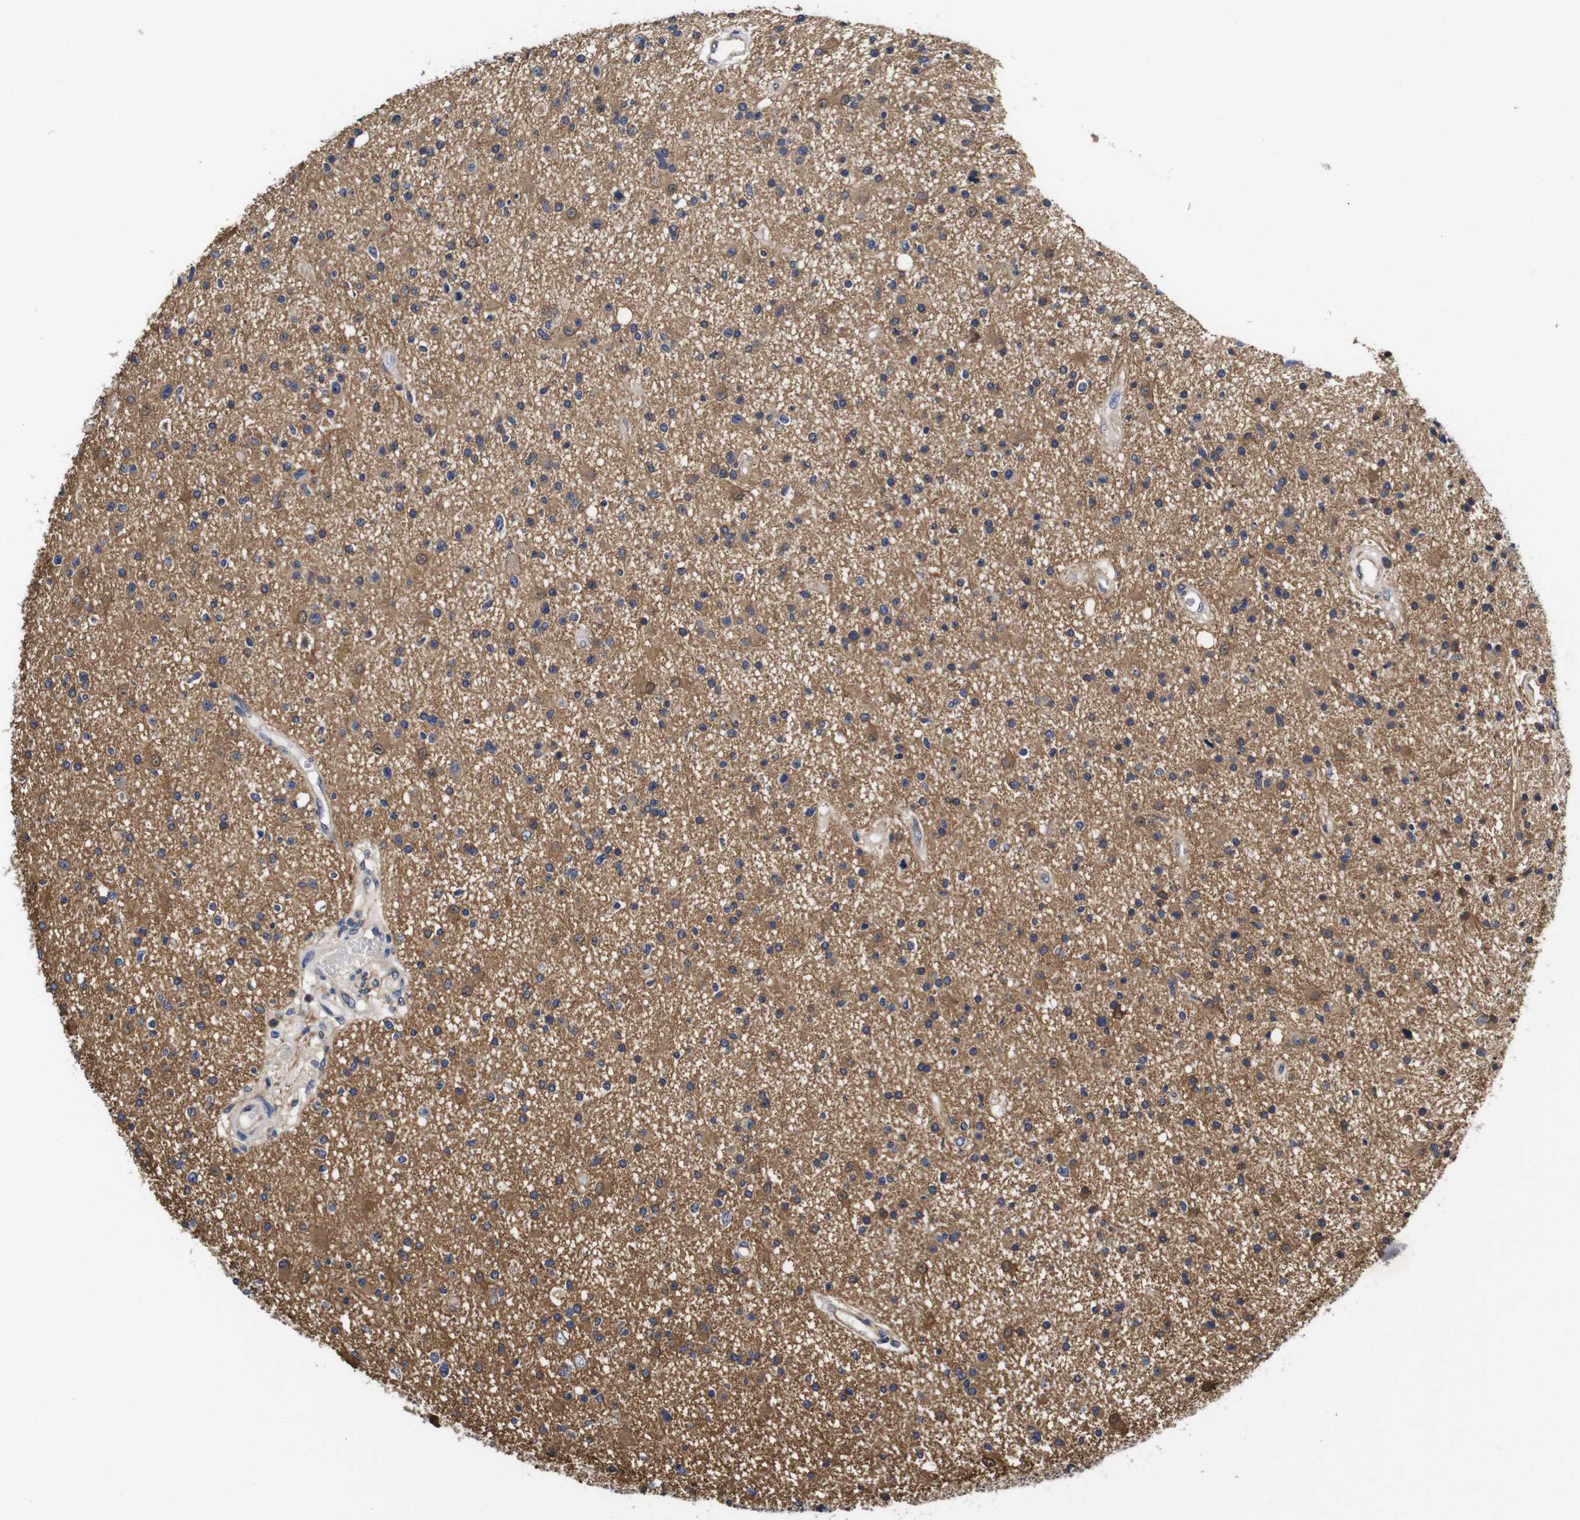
{"staining": {"intensity": "moderate", "quantity": "25%-75%", "location": "cytoplasmic/membranous"}, "tissue": "glioma", "cell_type": "Tumor cells", "image_type": "cancer", "snomed": [{"axis": "morphology", "description": "Glioma, malignant, High grade"}, {"axis": "topography", "description": "Brain"}], "caption": "Immunohistochemistry (IHC) (DAB) staining of malignant high-grade glioma displays moderate cytoplasmic/membranous protein positivity in approximately 25%-75% of tumor cells.", "gene": "LRRCC1", "patient": {"sex": "male", "age": 33}}